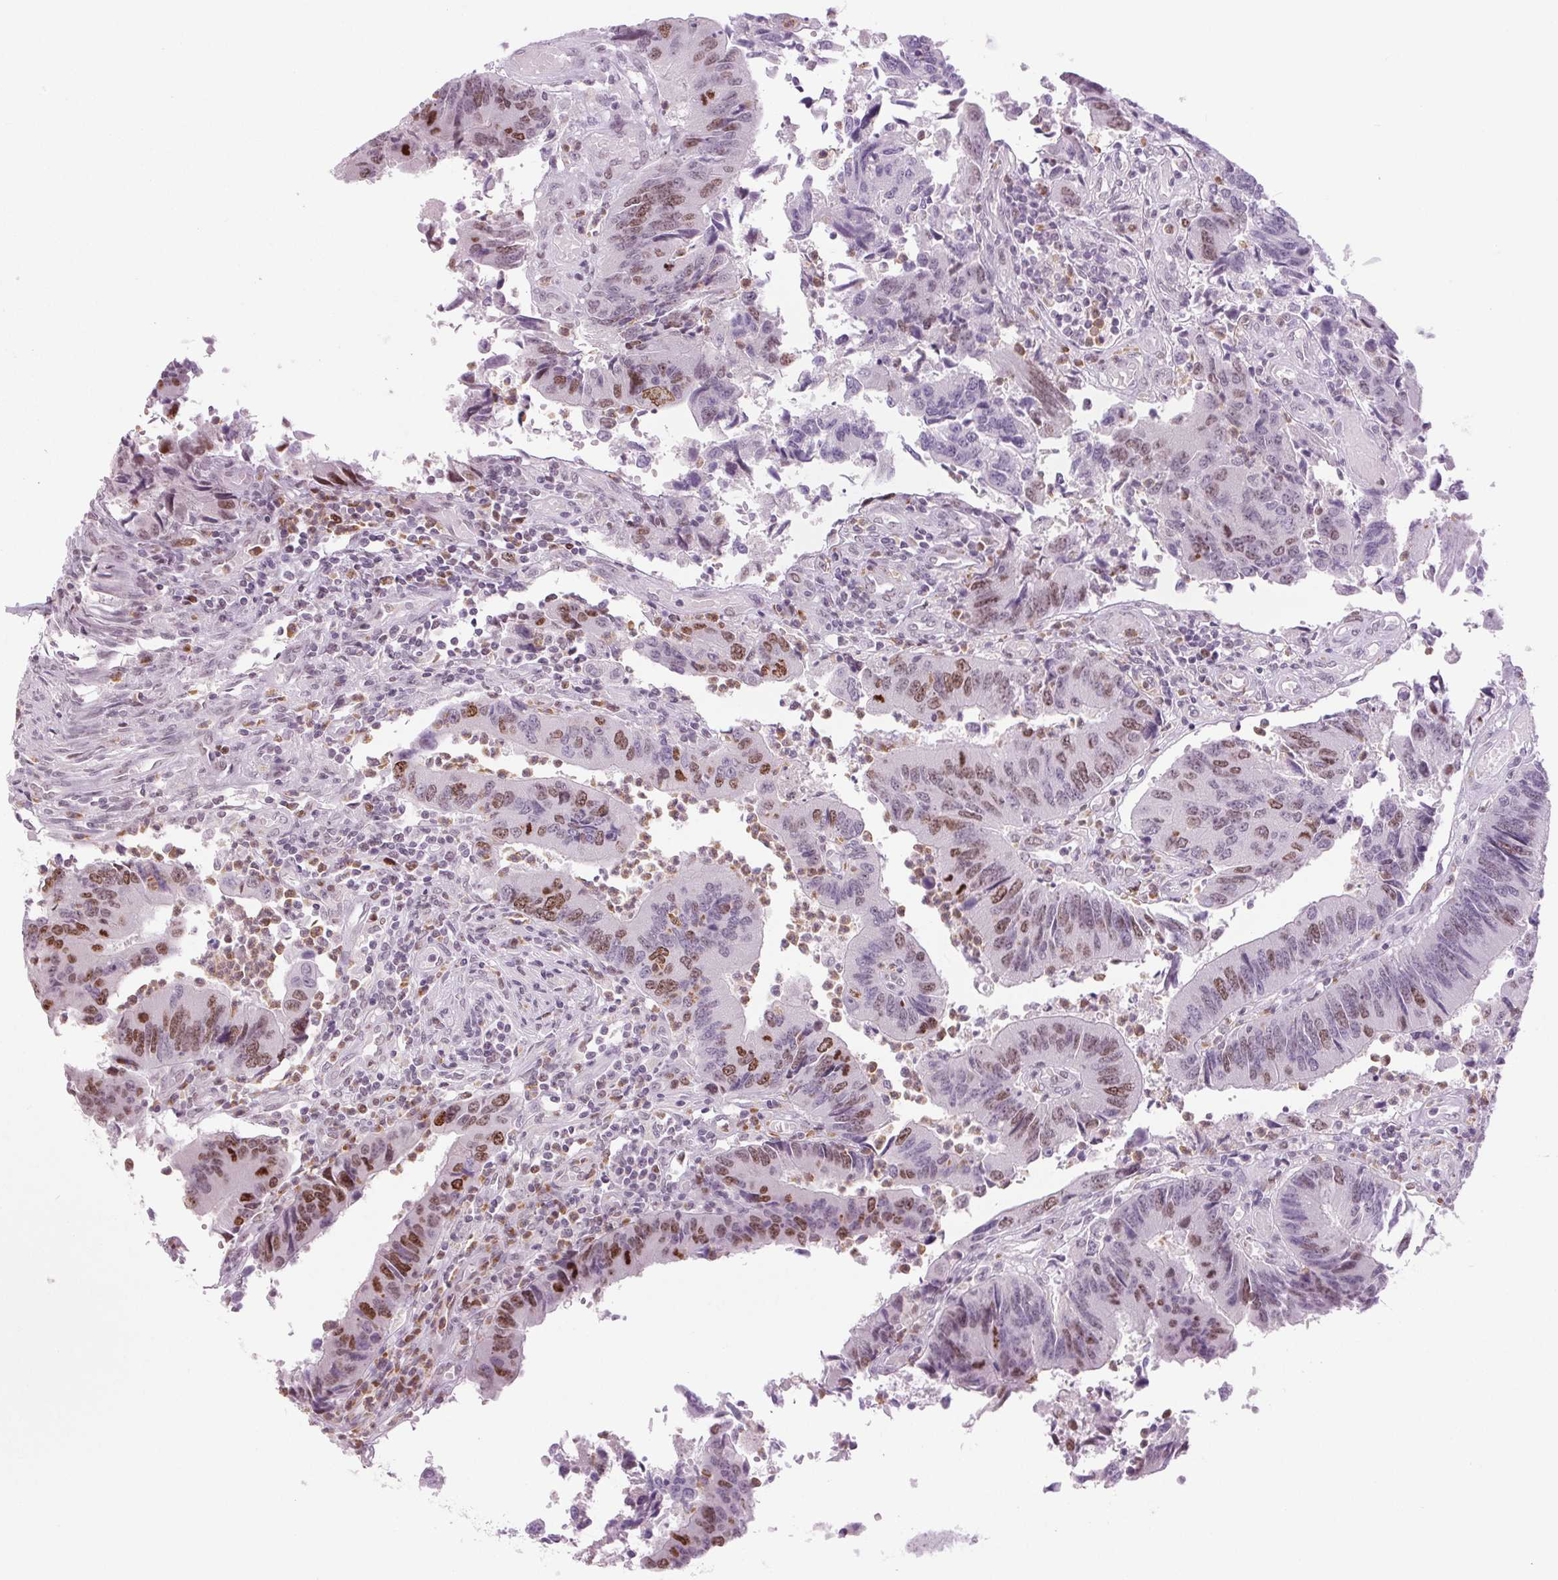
{"staining": {"intensity": "moderate", "quantity": "25%-75%", "location": "nuclear"}, "tissue": "colorectal cancer", "cell_type": "Tumor cells", "image_type": "cancer", "snomed": [{"axis": "morphology", "description": "Adenocarcinoma, NOS"}, {"axis": "topography", "description": "Colon"}], "caption": "This is an image of immunohistochemistry (IHC) staining of adenocarcinoma (colorectal), which shows moderate staining in the nuclear of tumor cells.", "gene": "SMIM6", "patient": {"sex": "female", "age": 67}}